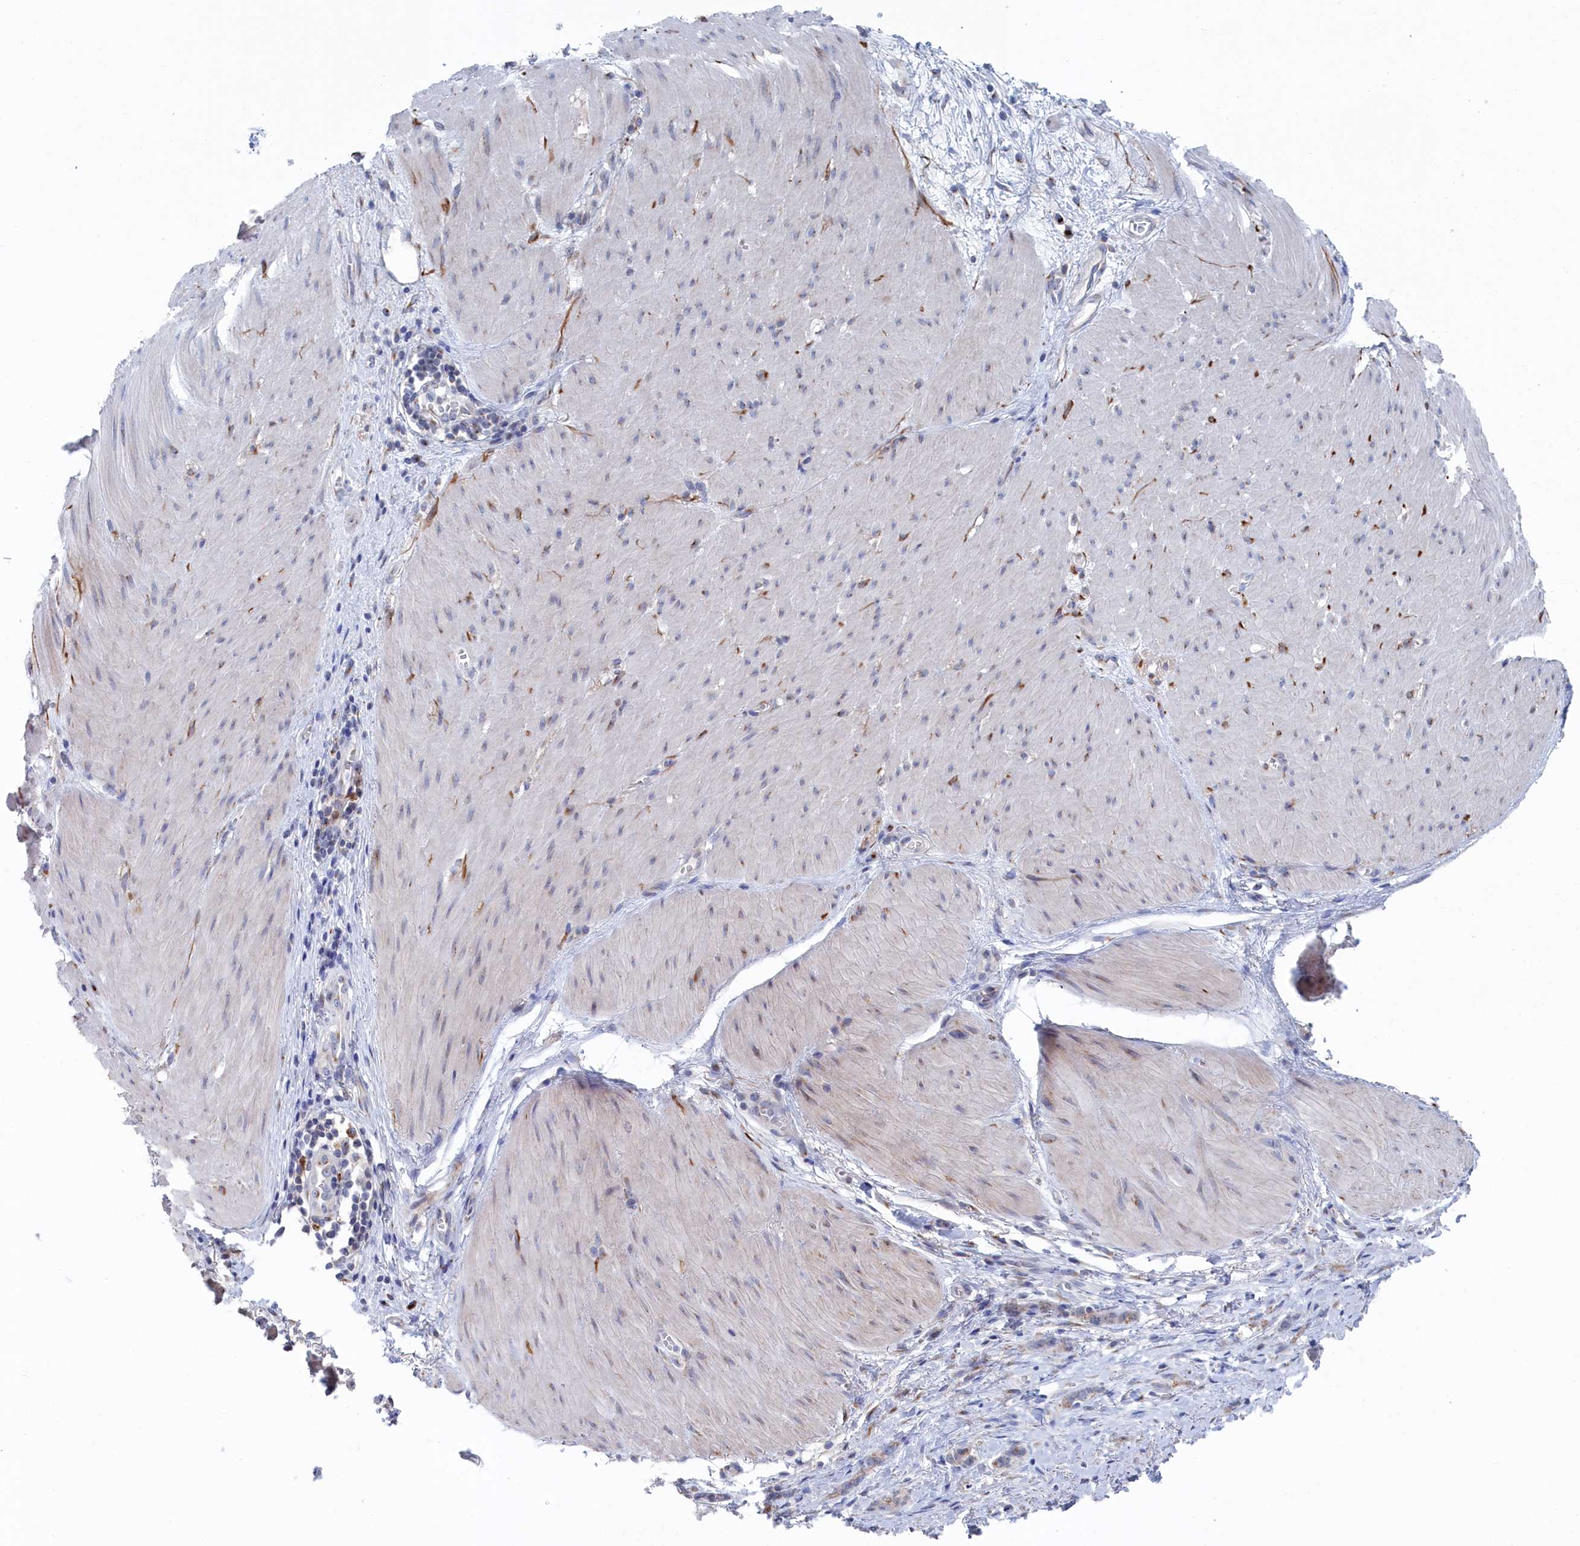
{"staining": {"intensity": "weak", "quantity": "<25%", "location": "cytoplasmic/membranous"}, "tissue": "stomach cancer", "cell_type": "Tumor cells", "image_type": "cancer", "snomed": [{"axis": "morphology", "description": "Adenocarcinoma, NOS"}, {"axis": "topography", "description": "Stomach"}], "caption": "A histopathology image of stomach cancer stained for a protein reveals no brown staining in tumor cells.", "gene": "IRX1", "patient": {"sex": "female", "age": 76}}